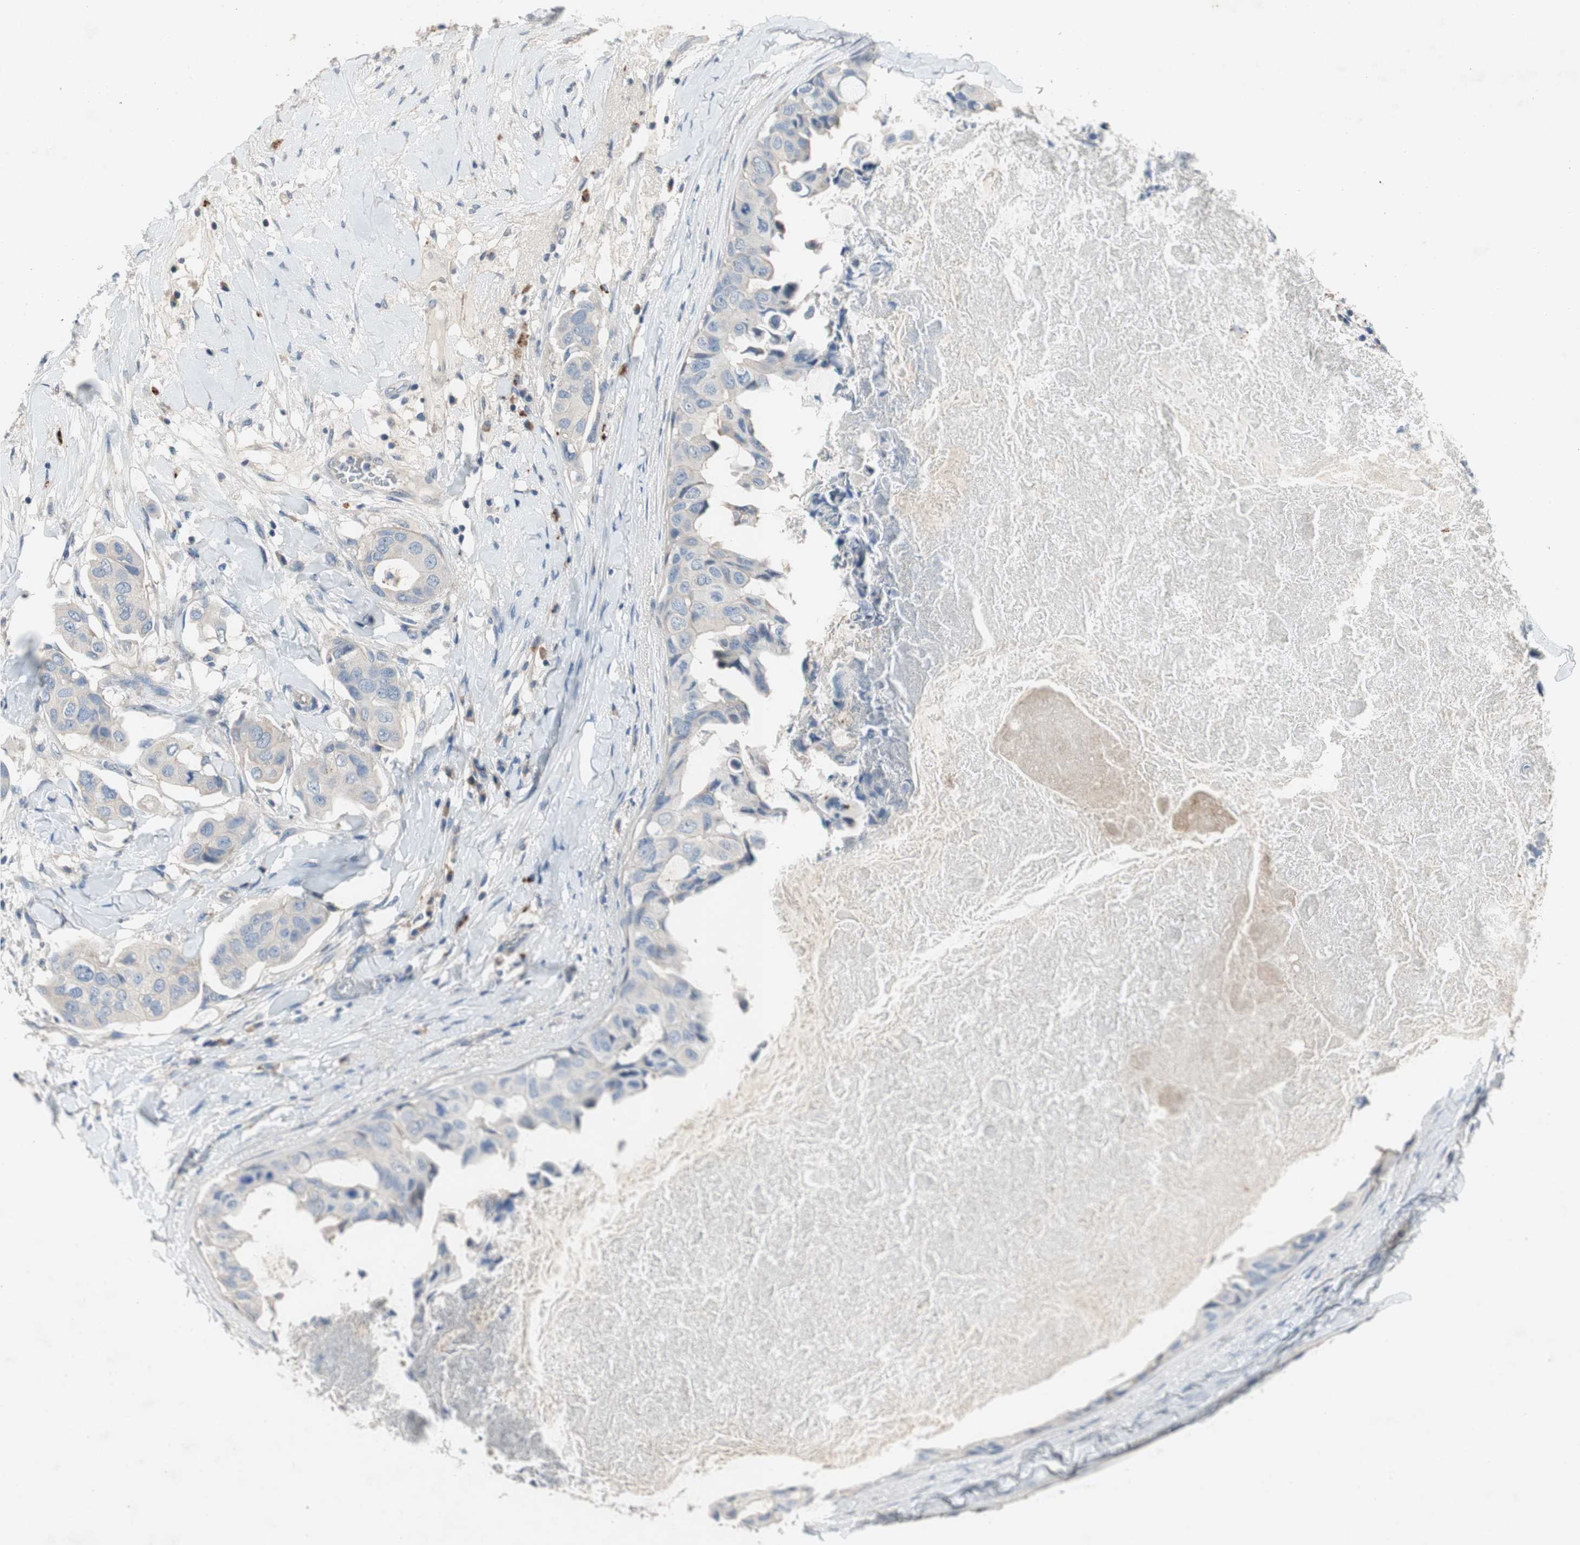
{"staining": {"intensity": "negative", "quantity": "none", "location": "none"}, "tissue": "breast cancer", "cell_type": "Tumor cells", "image_type": "cancer", "snomed": [{"axis": "morphology", "description": "Duct carcinoma"}, {"axis": "topography", "description": "Breast"}], "caption": "DAB (3,3'-diaminobenzidine) immunohistochemical staining of human breast cancer reveals no significant staining in tumor cells.", "gene": "ALPL", "patient": {"sex": "female", "age": 40}}